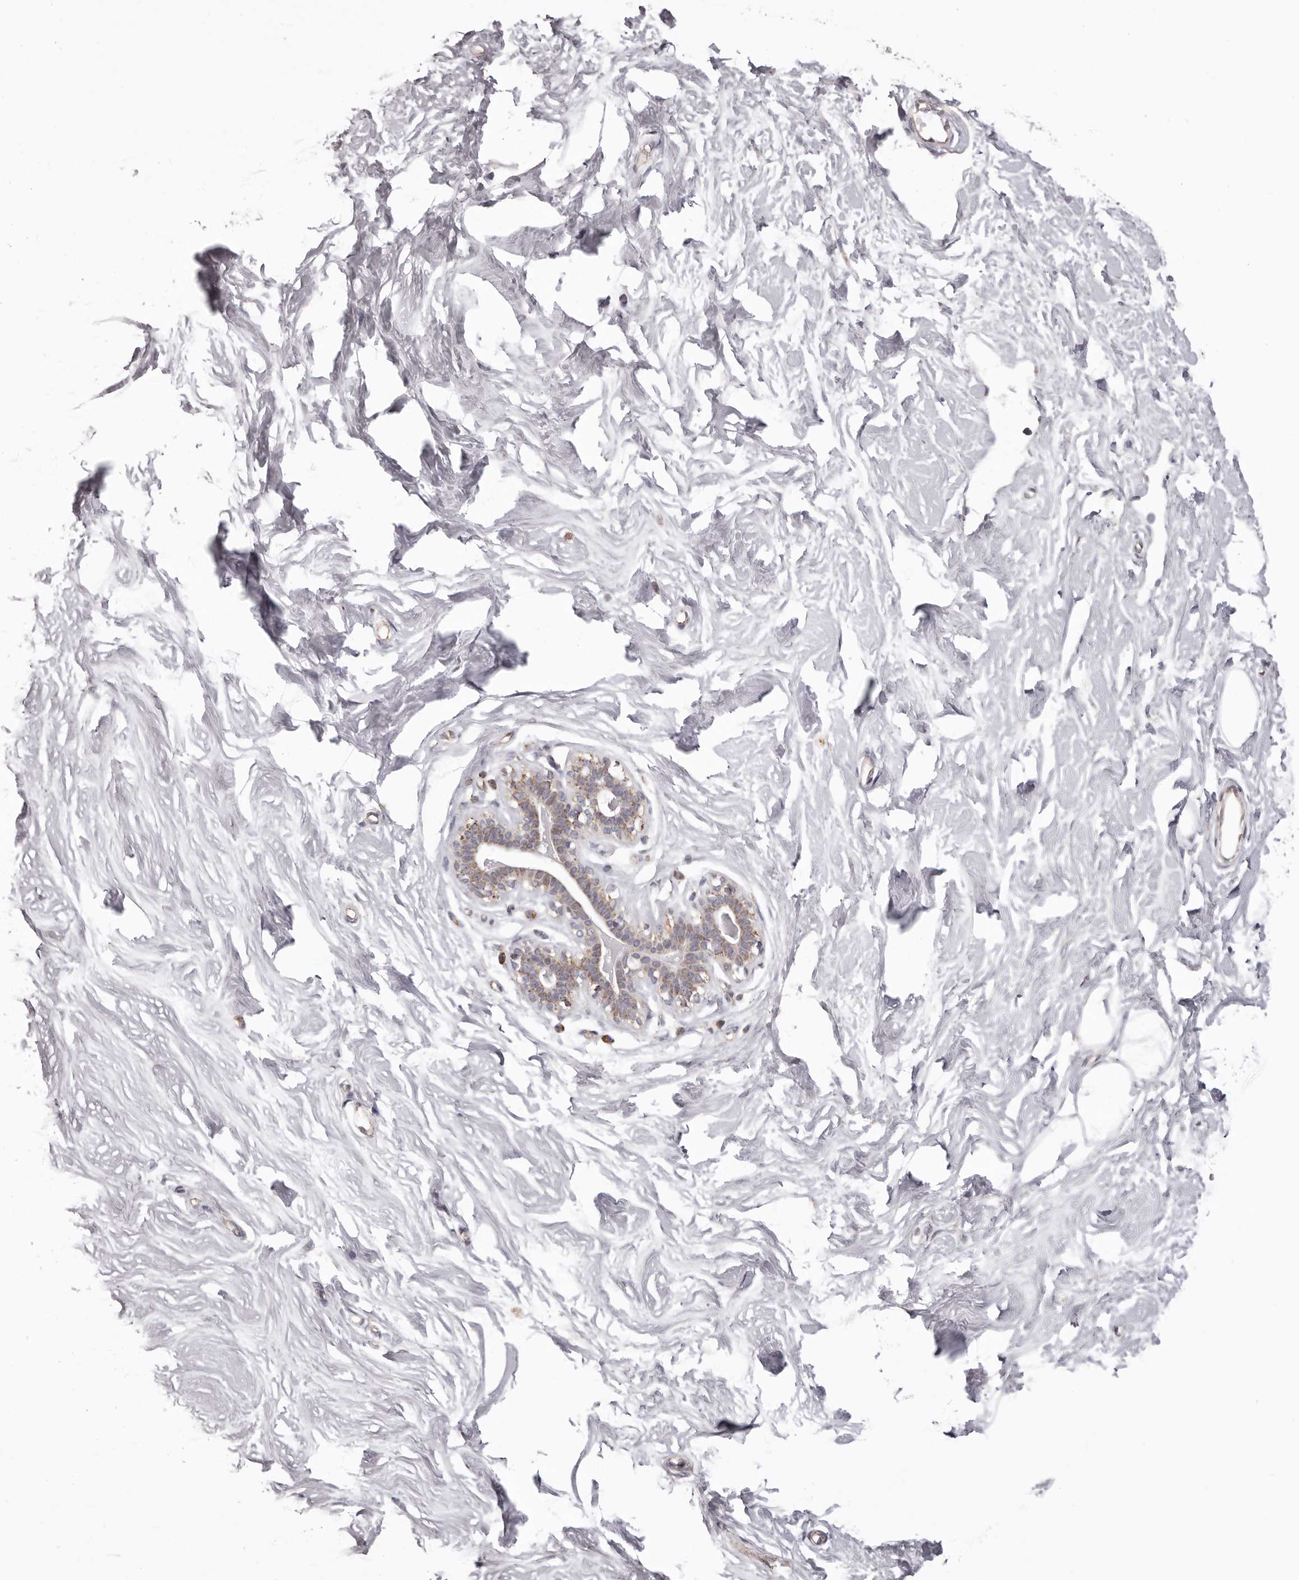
{"staining": {"intensity": "negative", "quantity": "none", "location": "none"}, "tissue": "breast", "cell_type": "Adipocytes", "image_type": "normal", "snomed": [{"axis": "morphology", "description": "Normal tissue, NOS"}, {"axis": "topography", "description": "Breast"}], "caption": "IHC of benign breast demonstrates no expression in adipocytes.", "gene": "CHRM2", "patient": {"sex": "female", "age": 26}}